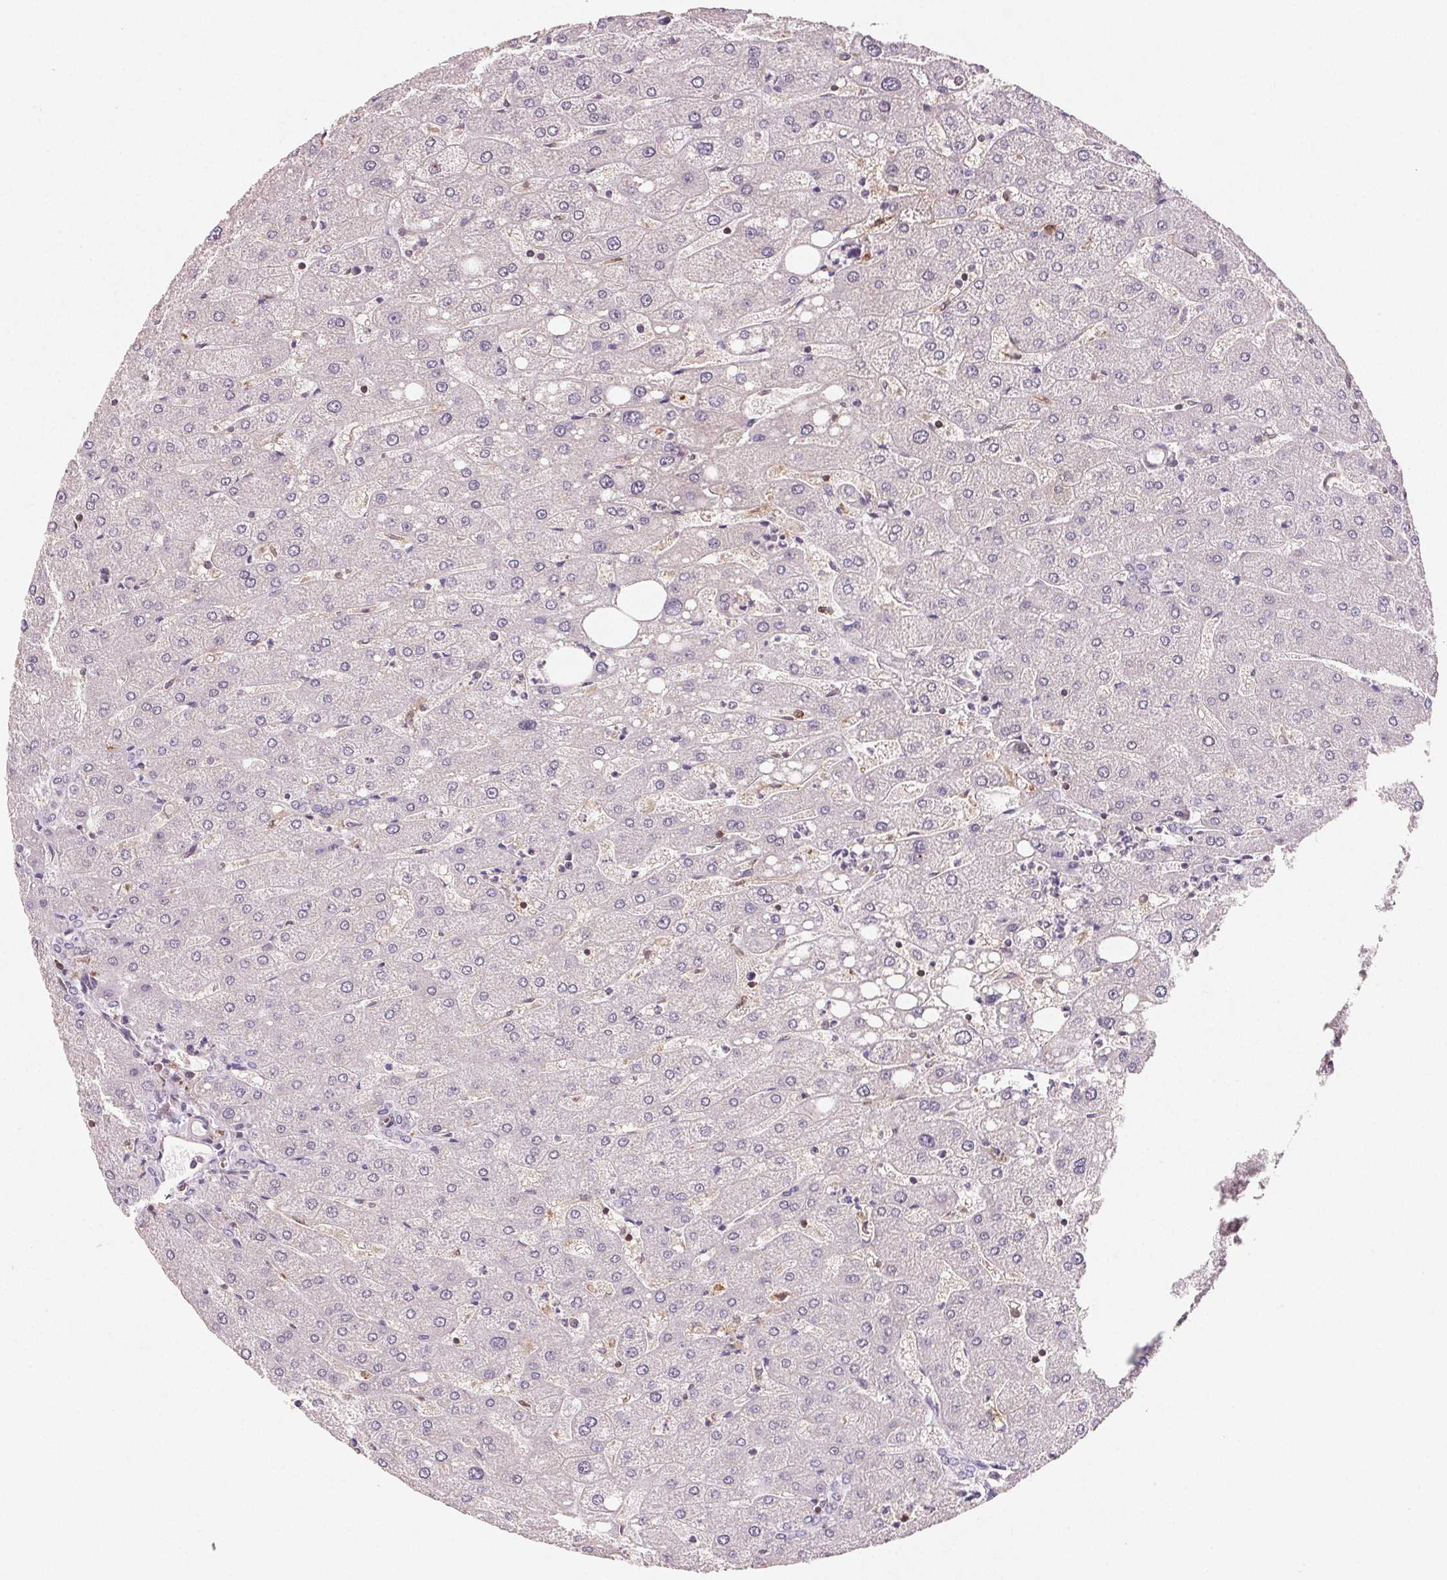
{"staining": {"intensity": "negative", "quantity": "none", "location": "none"}, "tissue": "liver", "cell_type": "Cholangiocytes", "image_type": "normal", "snomed": [{"axis": "morphology", "description": "Normal tissue, NOS"}, {"axis": "topography", "description": "Liver"}], "caption": "Immunohistochemistry (IHC) of unremarkable liver exhibits no positivity in cholangiocytes. The staining was performed using DAB (3,3'-diaminobenzidine) to visualize the protein expression in brown, while the nuclei were stained in blue with hematoxylin (Magnification: 20x).", "gene": "GBP1", "patient": {"sex": "male", "age": 67}}